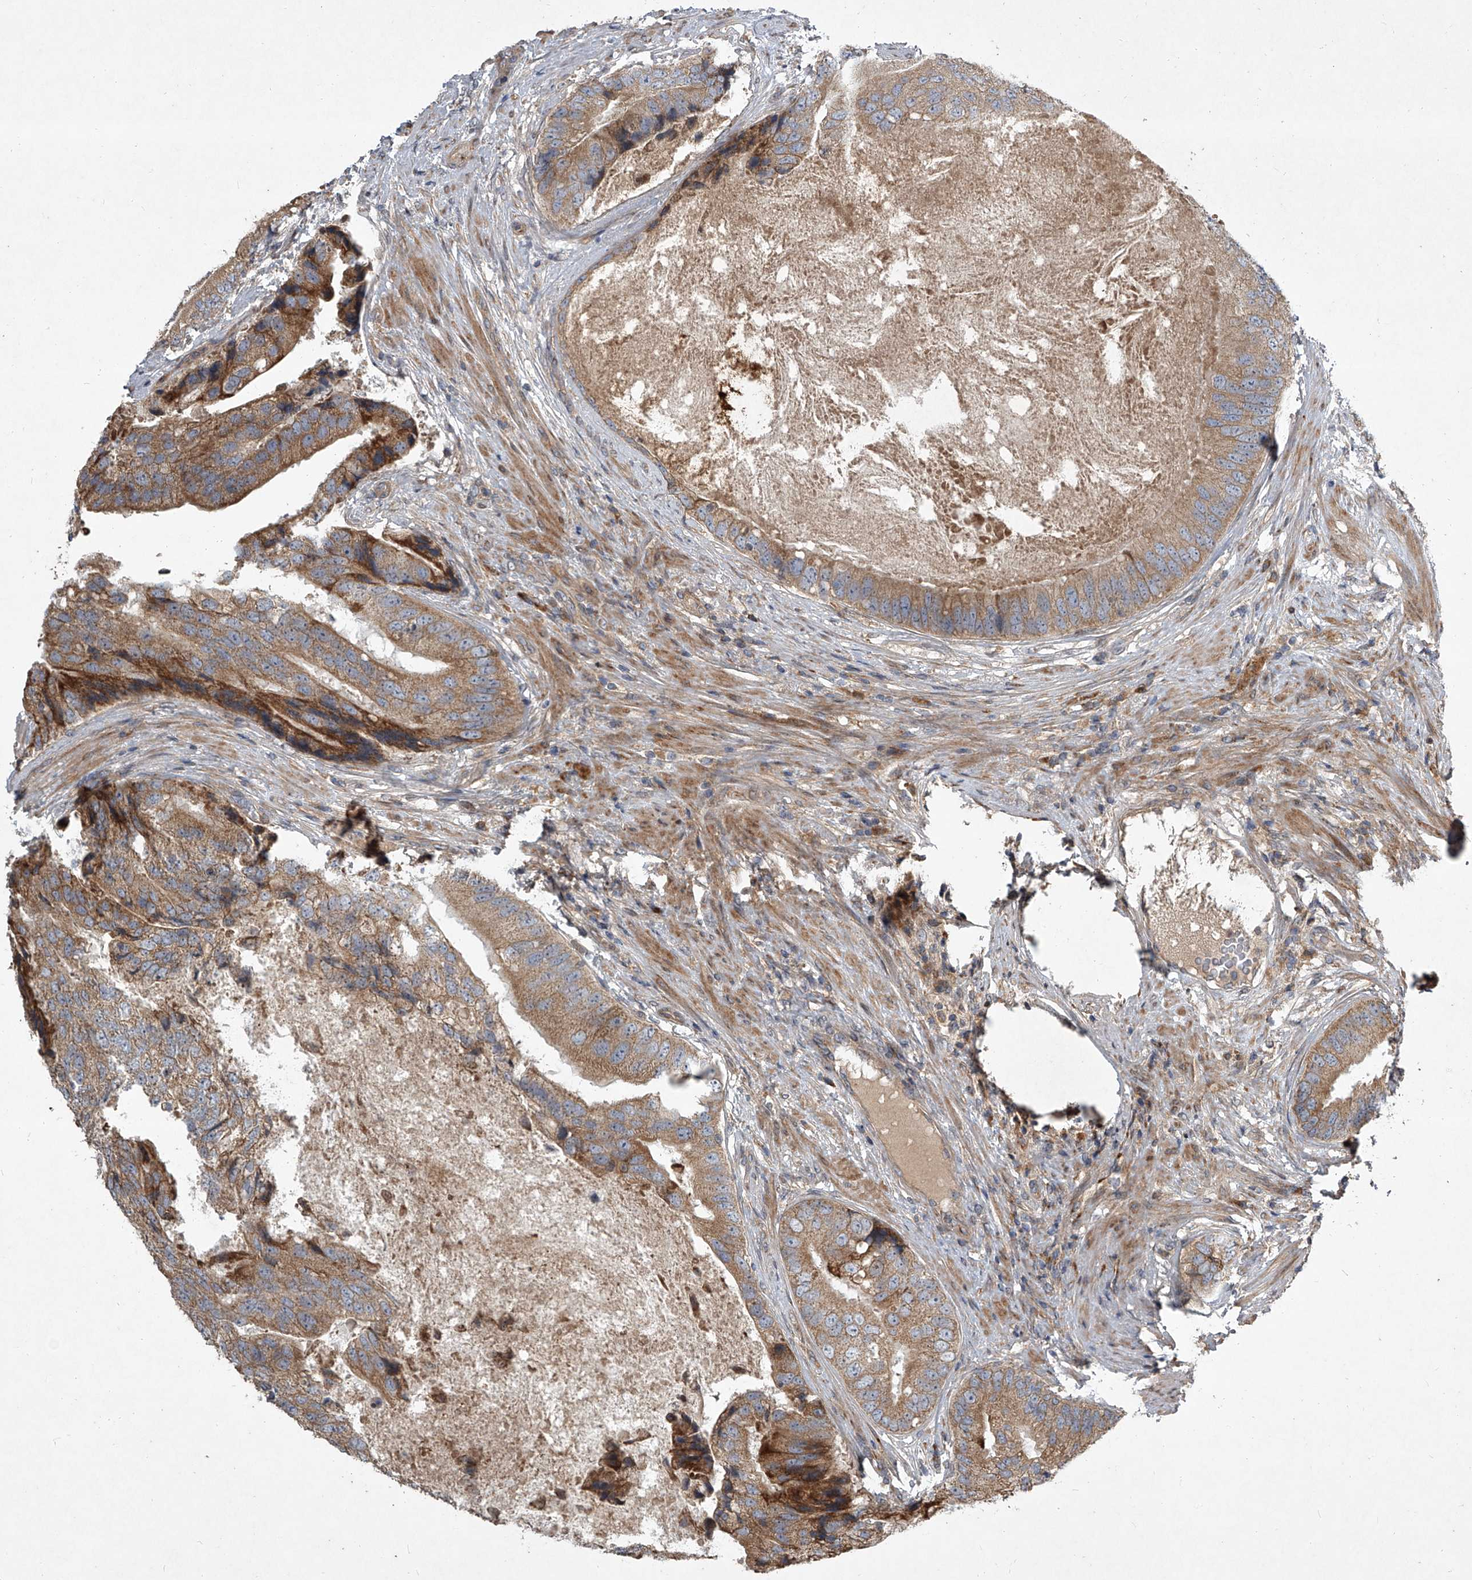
{"staining": {"intensity": "moderate", "quantity": ">75%", "location": "cytoplasmic/membranous"}, "tissue": "prostate cancer", "cell_type": "Tumor cells", "image_type": "cancer", "snomed": [{"axis": "morphology", "description": "Adenocarcinoma, High grade"}, {"axis": "topography", "description": "Prostate"}], "caption": "Brown immunohistochemical staining in prostate cancer (high-grade adenocarcinoma) demonstrates moderate cytoplasmic/membranous expression in approximately >75% of tumor cells. (DAB = brown stain, brightfield microscopy at high magnification).", "gene": "EVA1C", "patient": {"sex": "male", "age": 70}}